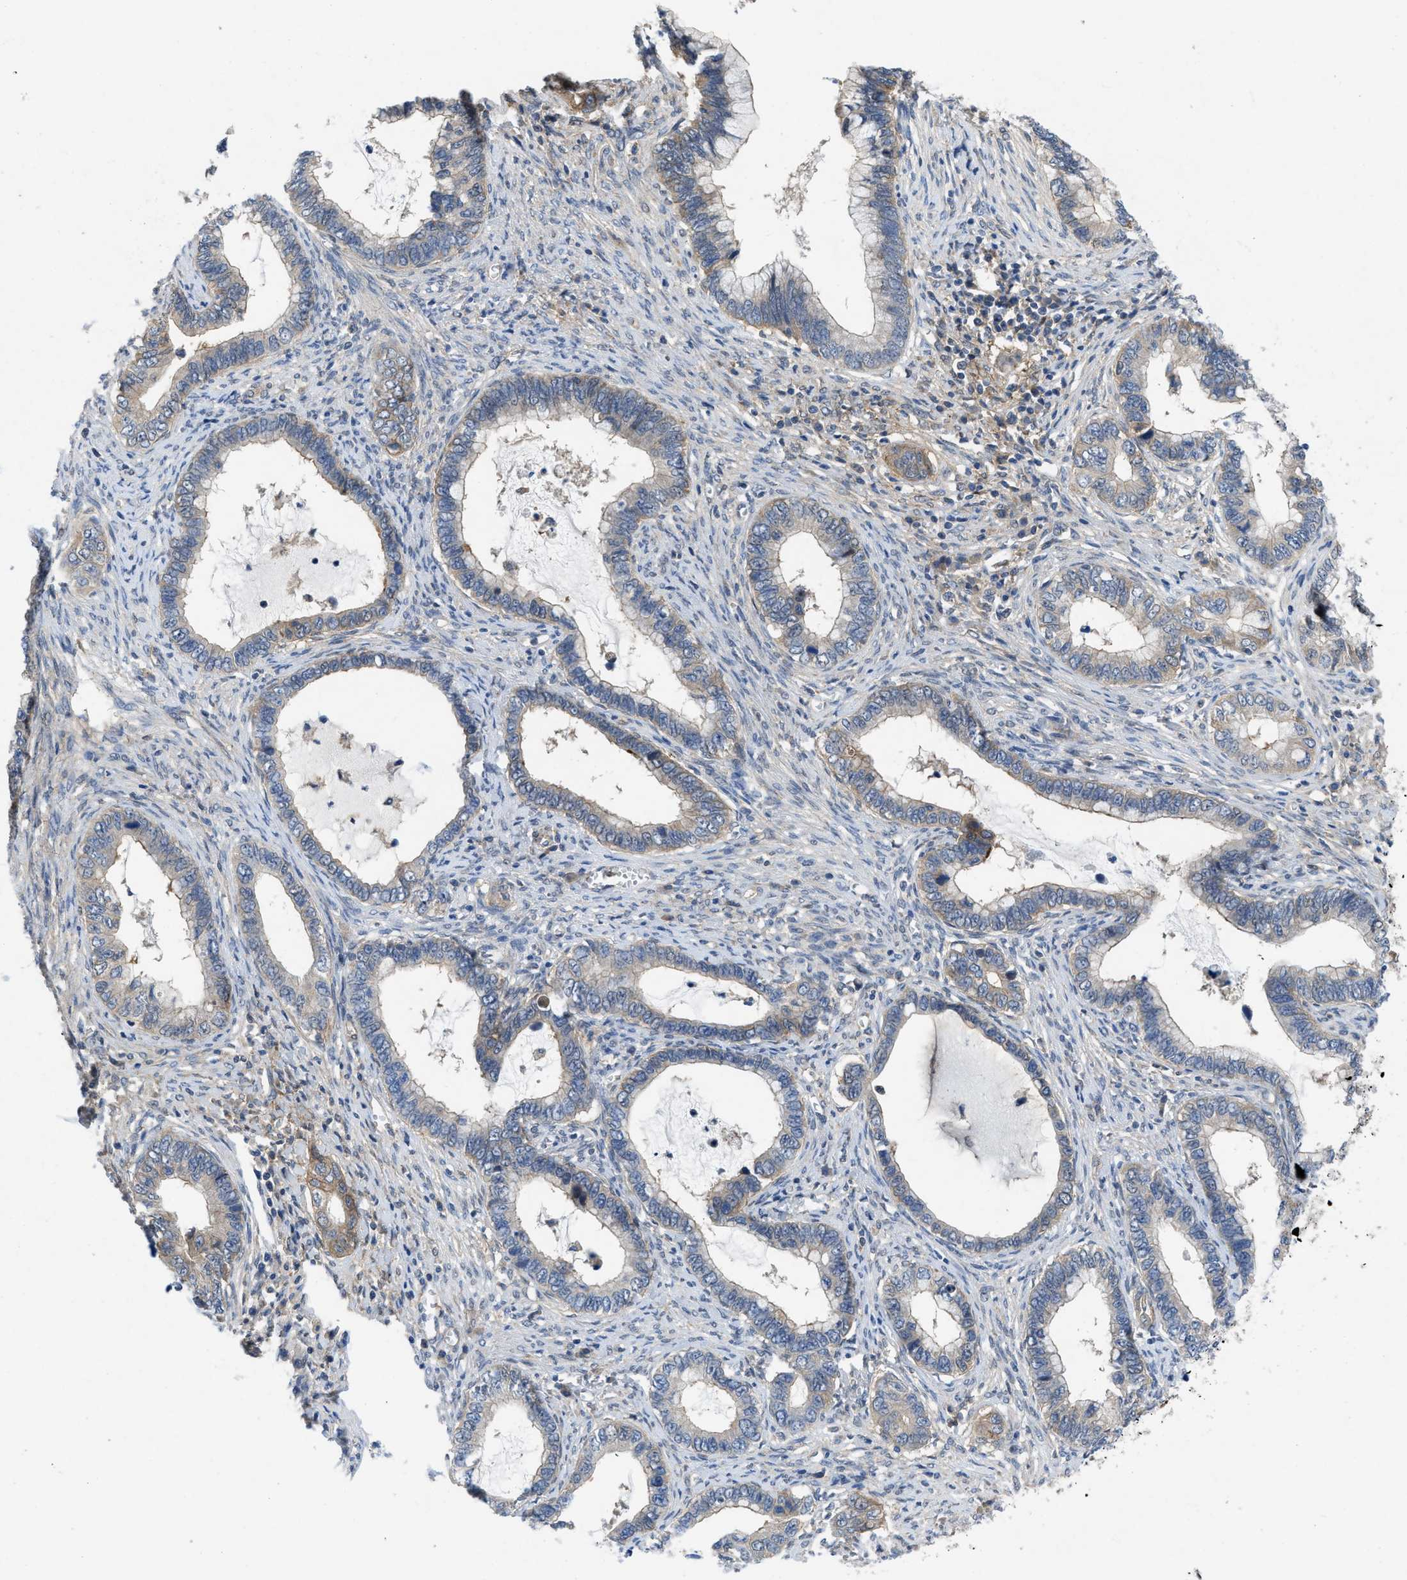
{"staining": {"intensity": "weak", "quantity": "<25%", "location": "cytoplasmic/membranous"}, "tissue": "cervical cancer", "cell_type": "Tumor cells", "image_type": "cancer", "snomed": [{"axis": "morphology", "description": "Adenocarcinoma, NOS"}, {"axis": "topography", "description": "Cervix"}], "caption": "An image of human cervical adenocarcinoma is negative for staining in tumor cells.", "gene": "PANX1", "patient": {"sex": "female", "age": 44}}